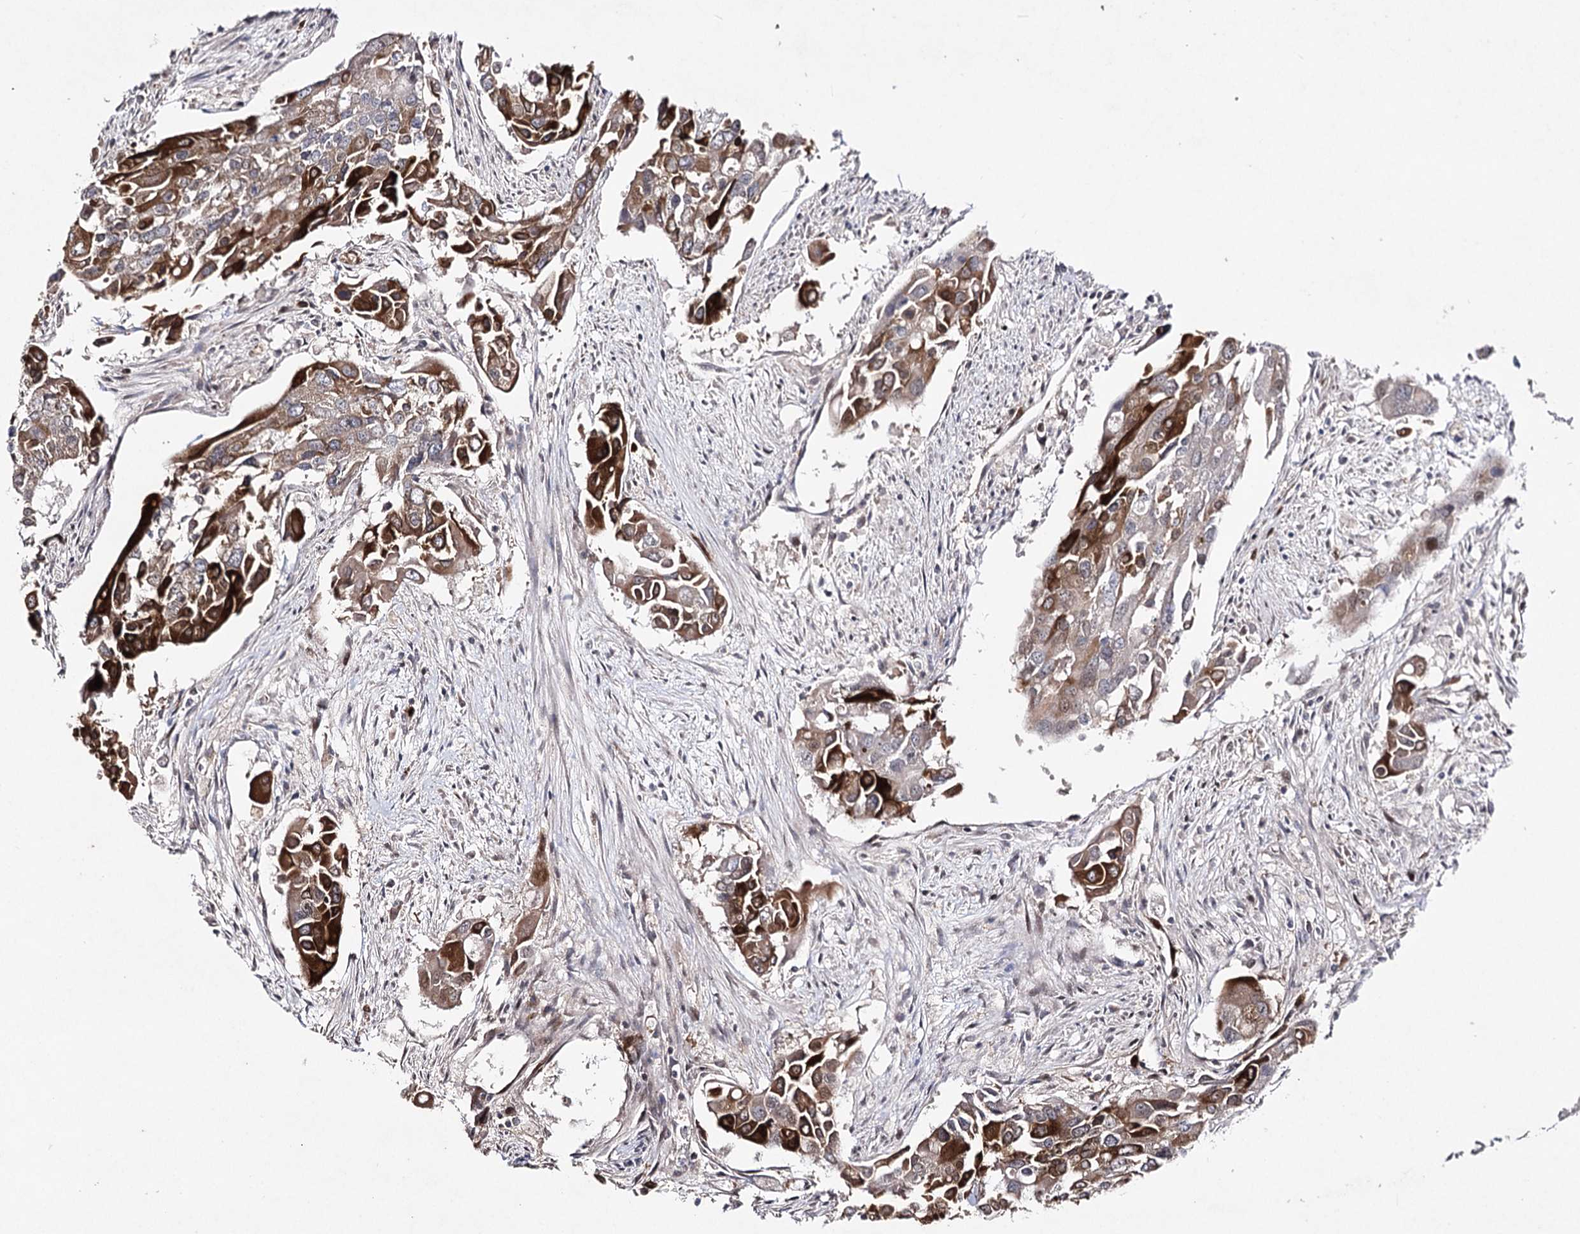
{"staining": {"intensity": "strong", "quantity": "25%-75%", "location": "cytoplasmic/membranous"}, "tissue": "colorectal cancer", "cell_type": "Tumor cells", "image_type": "cancer", "snomed": [{"axis": "morphology", "description": "Adenocarcinoma, NOS"}, {"axis": "topography", "description": "Colon"}], "caption": "Protein staining by immunohistochemistry (IHC) demonstrates strong cytoplasmic/membranous expression in approximately 25%-75% of tumor cells in colorectal adenocarcinoma. (Brightfield microscopy of DAB IHC at high magnification).", "gene": "HSD11B2", "patient": {"sex": "male", "age": 77}}